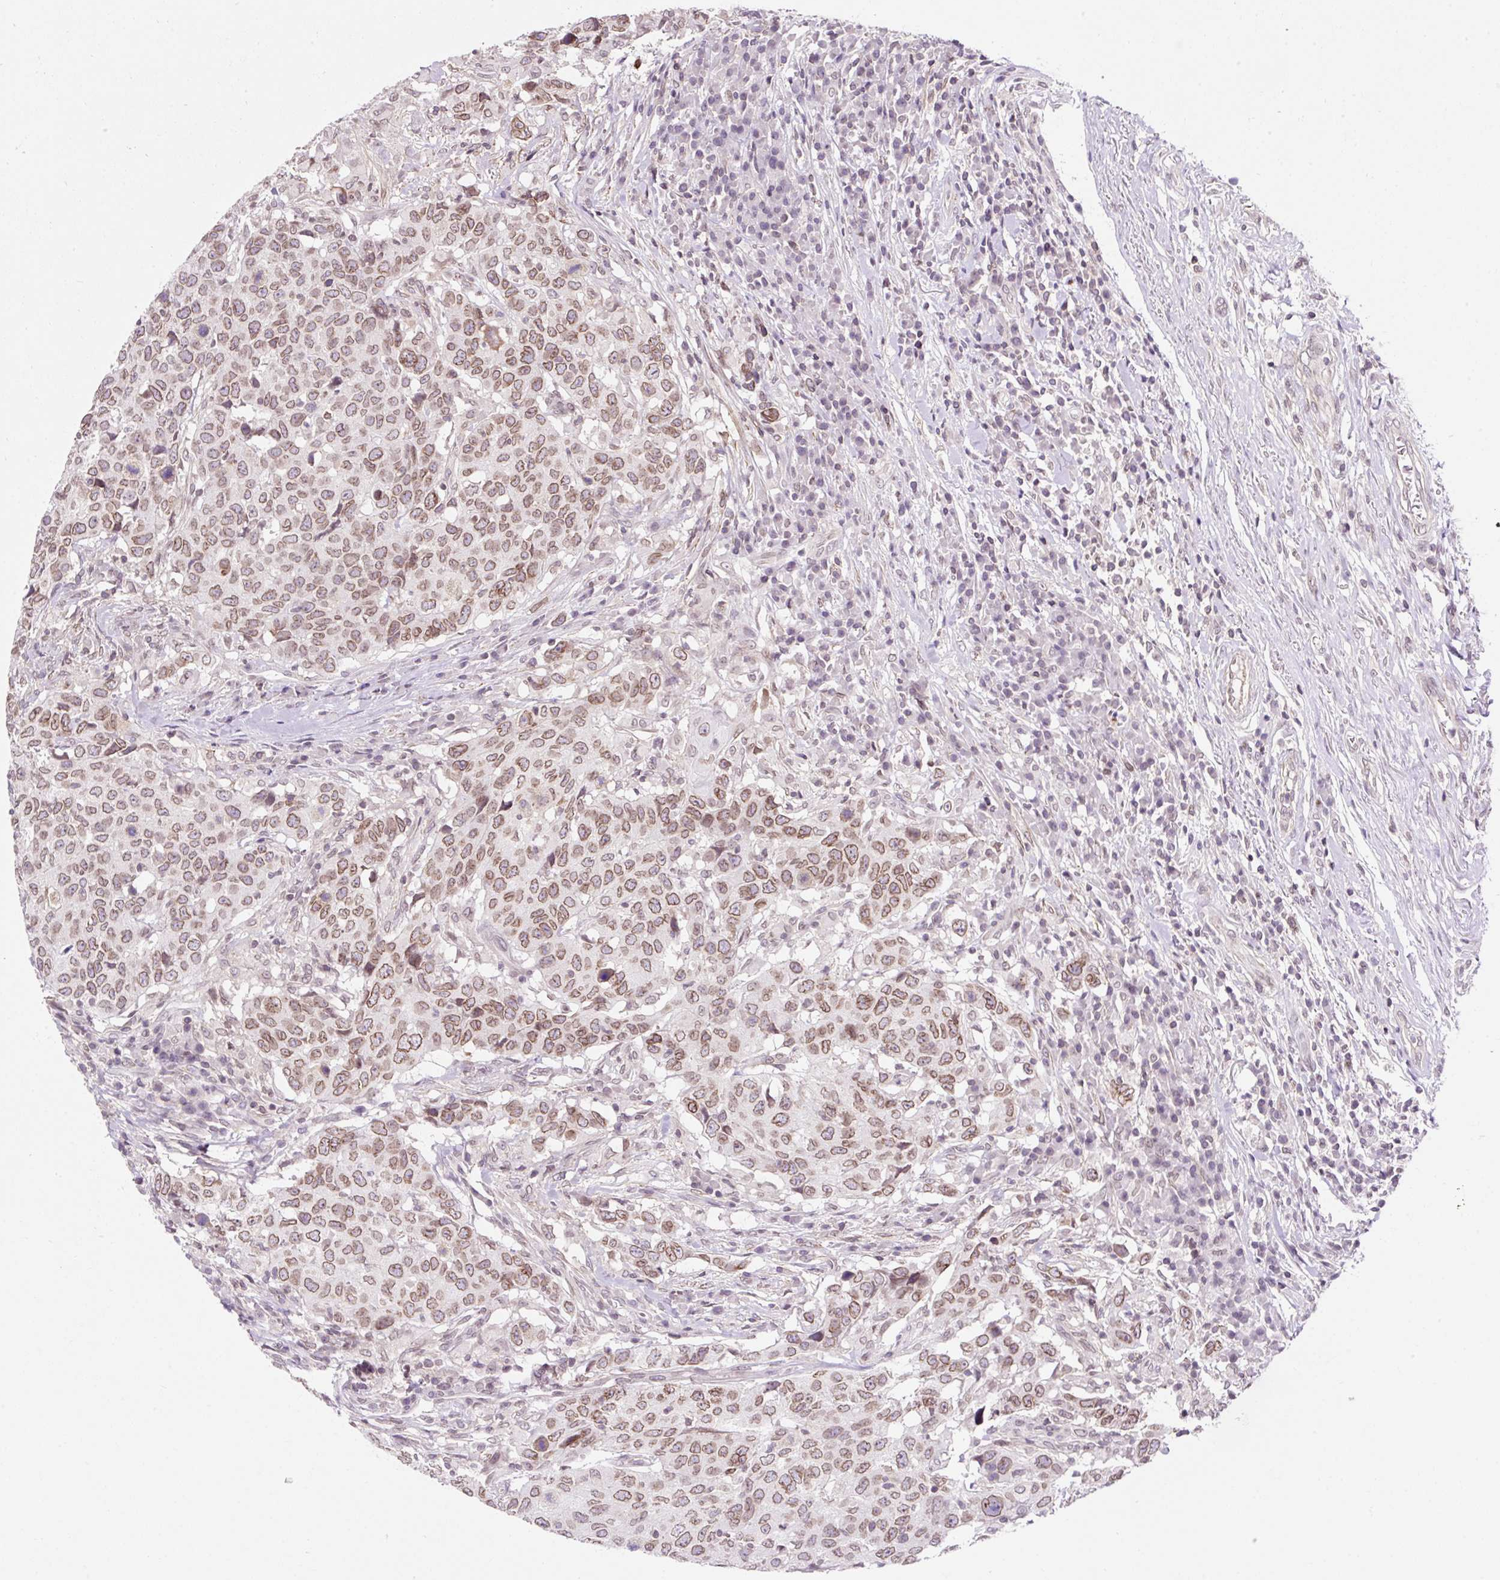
{"staining": {"intensity": "moderate", "quantity": ">75%", "location": "cytoplasmic/membranous,nuclear"}, "tissue": "head and neck cancer", "cell_type": "Tumor cells", "image_type": "cancer", "snomed": [{"axis": "morphology", "description": "Normal tissue, NOS"}, {"axis": "morphology", "description": "Squamous cell carcinoma, NOS"}, {"axis": "topography", "description": "Skeletal muscle"}, {"axis": "topography", "description": "Vascular tissue"}, {"axis": "topography", "description": "Peripheral nerve tissue"}, {"axis": "topography", "description": "Head-Neck"}], "caption": "This is an image of immunohistochemistry staining of squamous cell carcinoma (head and neck), which shows moderate positivity in the cytoplasmic/membranous and nuclear of tumor cells.", "gene": "ZNF610", "patient": {"sex": "male", "age": 66}}